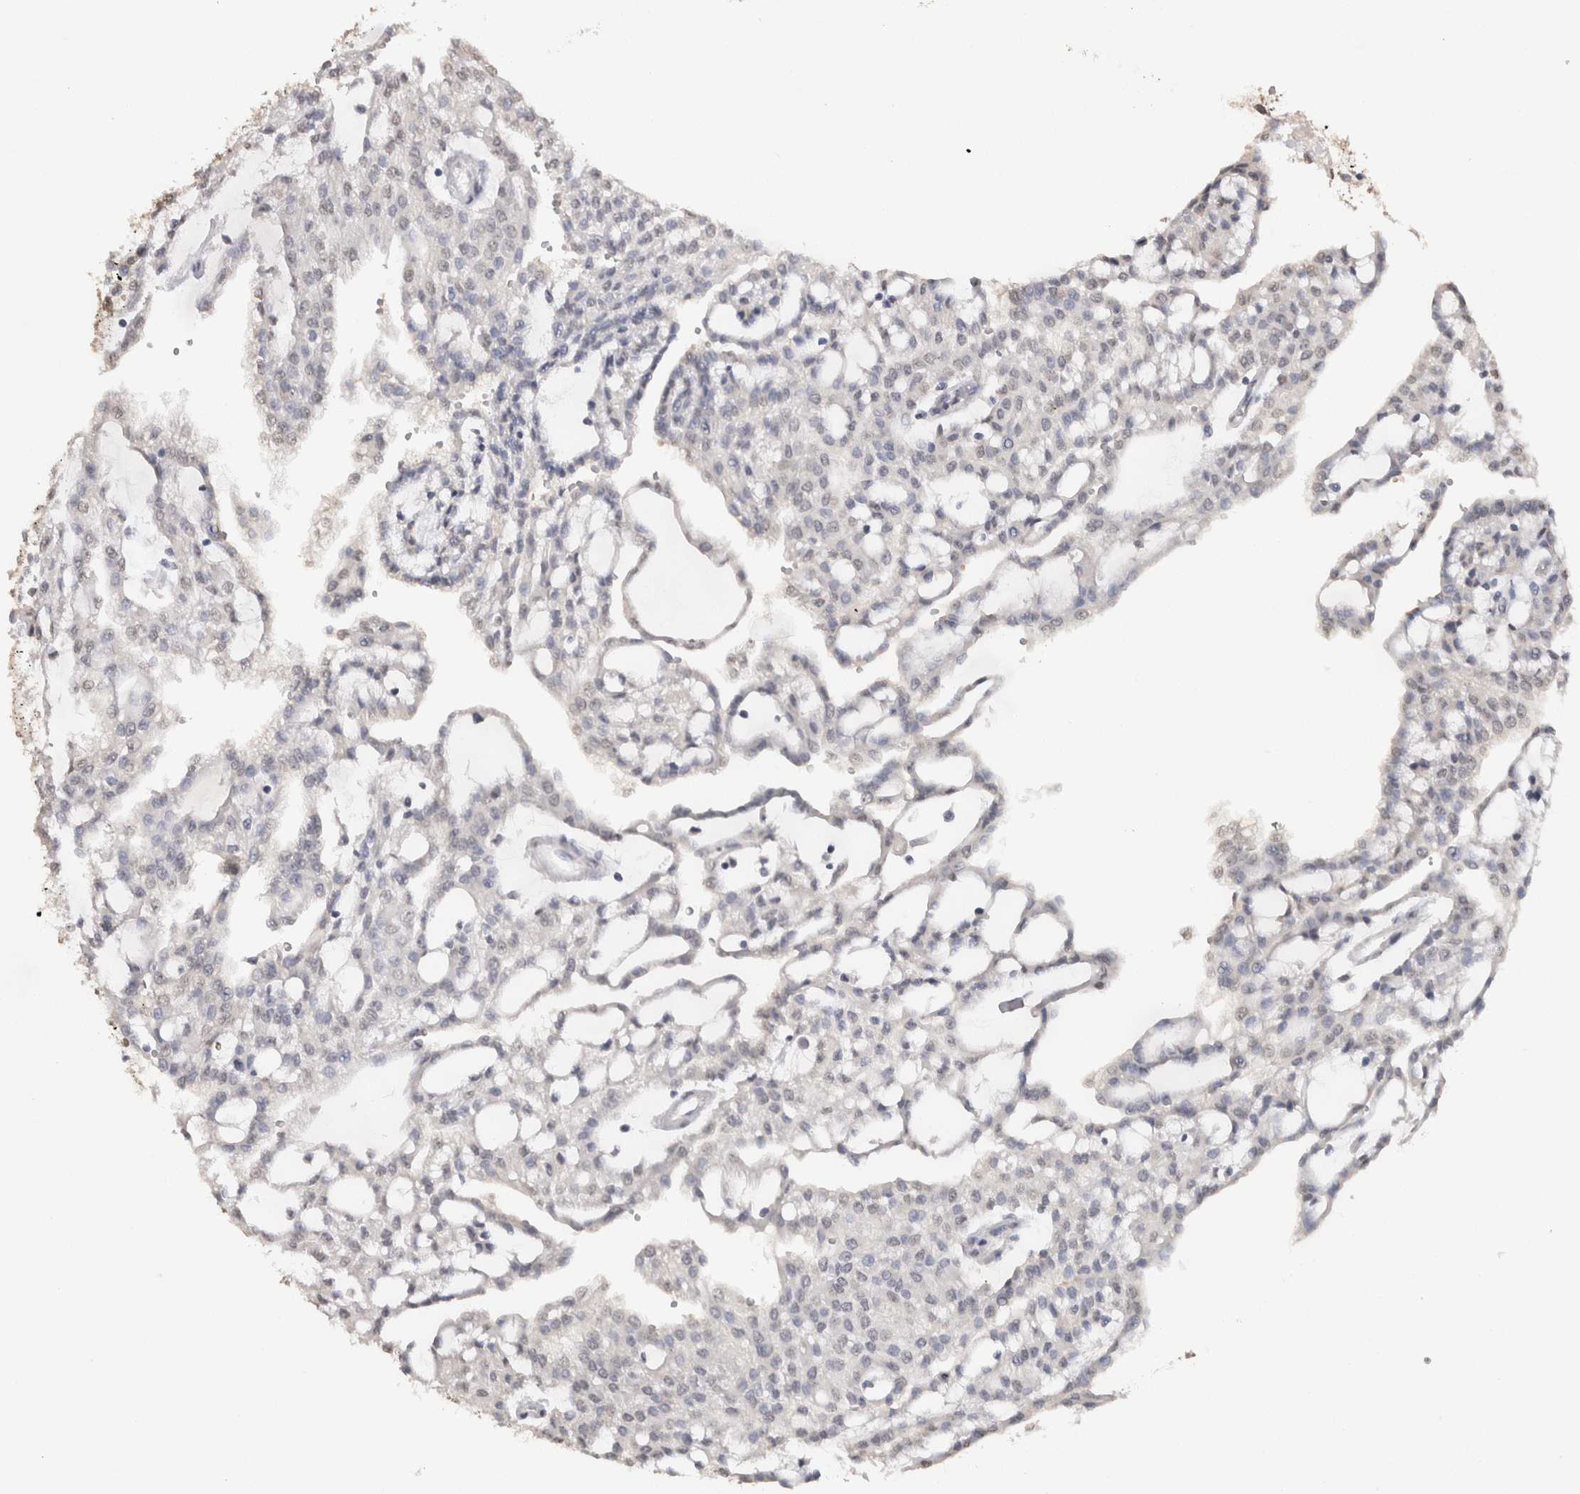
{"staining": {"intensity": "negative", "quantity": "none", "location": "none"}, "tissue": "renal cancer", "cell_type": "Tumor cells", "image_type": "cancer", "snomed": [{"axis": "morphology", "description": "Adenocarcinoma, NOS"}, {"axis": "topography", "description": "Kidney"}], "caption": "Tumor cells show no significant positivity in renal cancer (adenocarcinoma).", "gene": "LGALS2", "patient": {"sex": "male", "age": 63}}